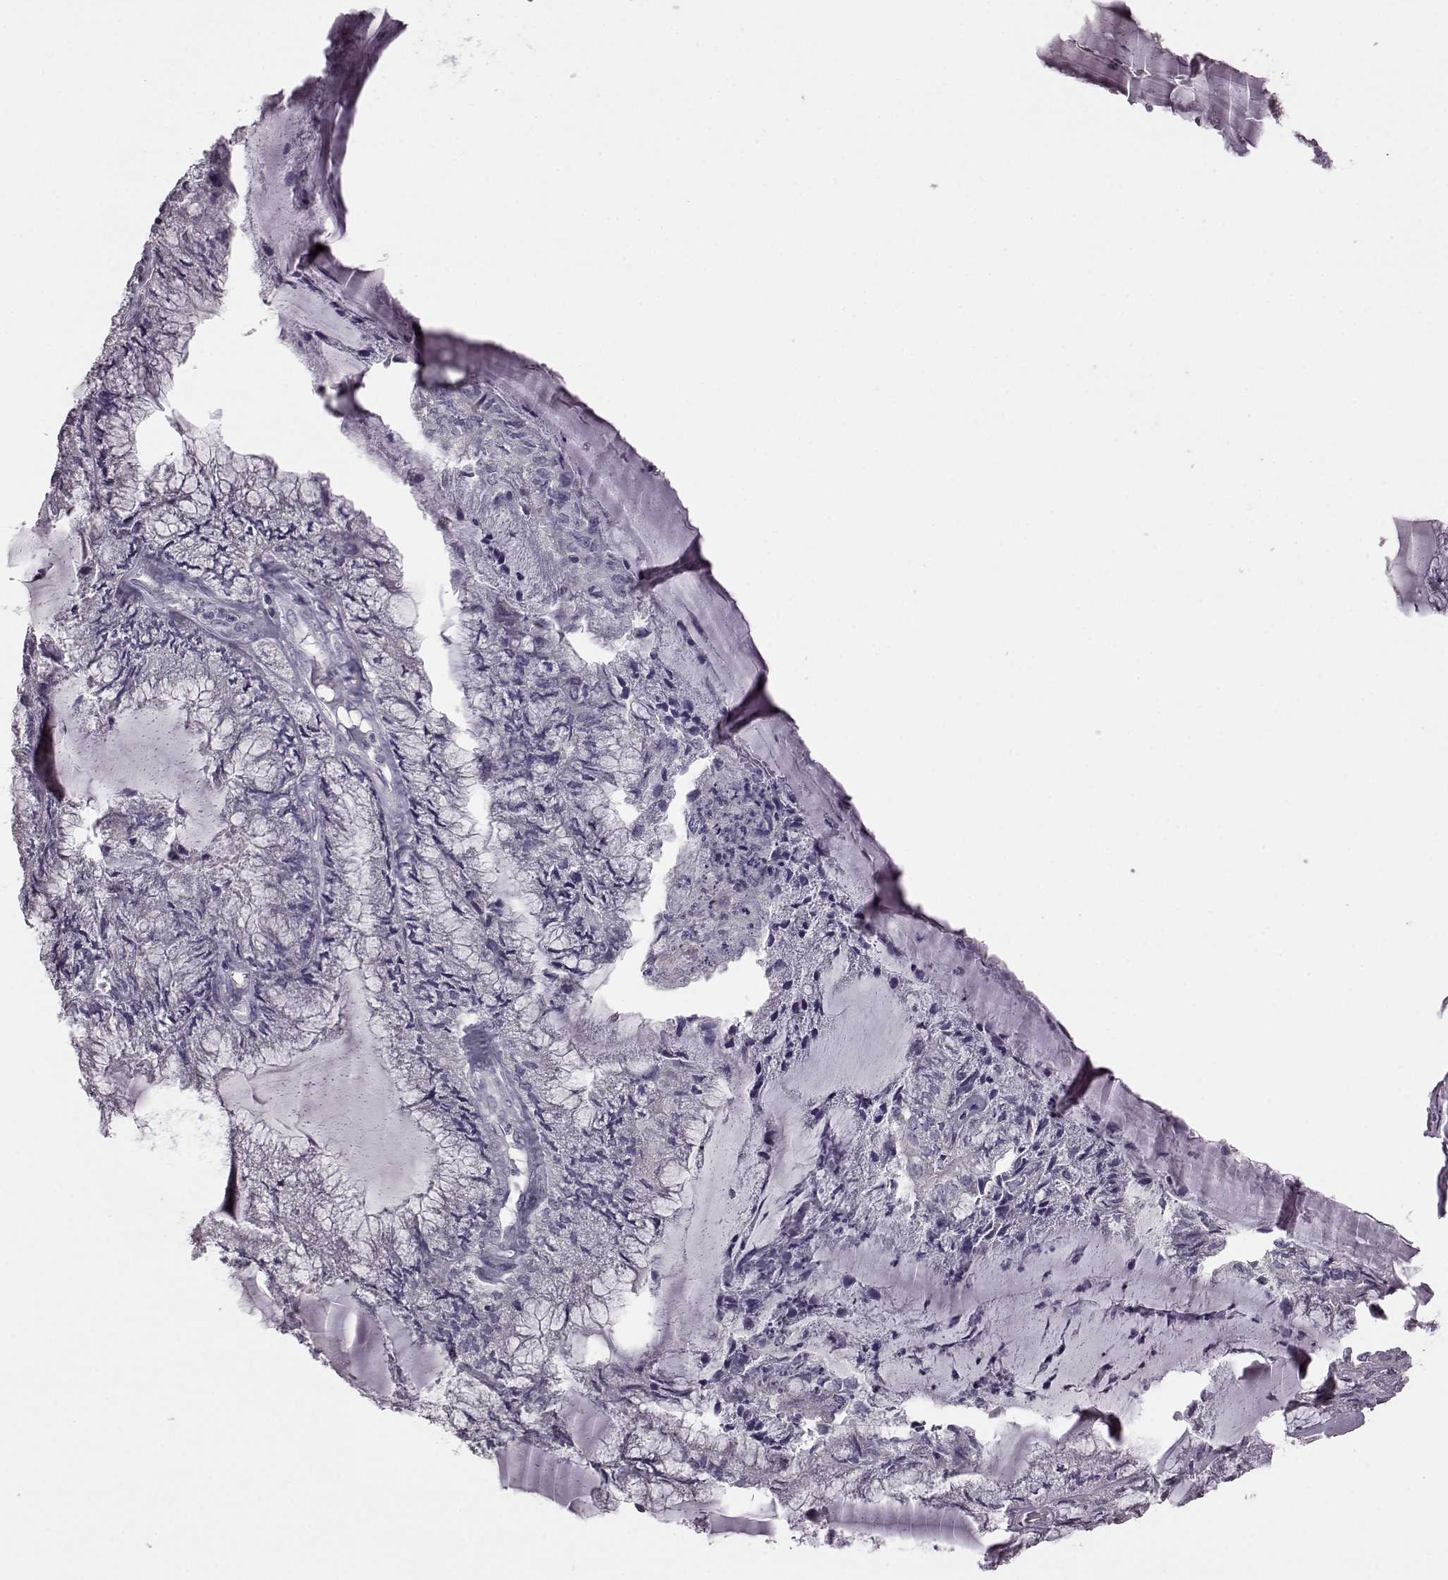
{"staining": {"intensity": "negative", "quantity": "none", "location": "none"}, "tissue": "endometrial cancer", "cell_type": "Tumor cells", "image_type": "cancer", "snomed": [{"axis": "morphology", "description": "Carcinoma, NOS"}, {"axis": "topography", "description": "Endometrium"}], "caption": "IHC micrograph of human endometrial cancer stained for a protein (brown), which exhibits no positivity in tumor cells.", "gene": "CDC42SE1", "patient": {"sex": "female", "age": 62}}